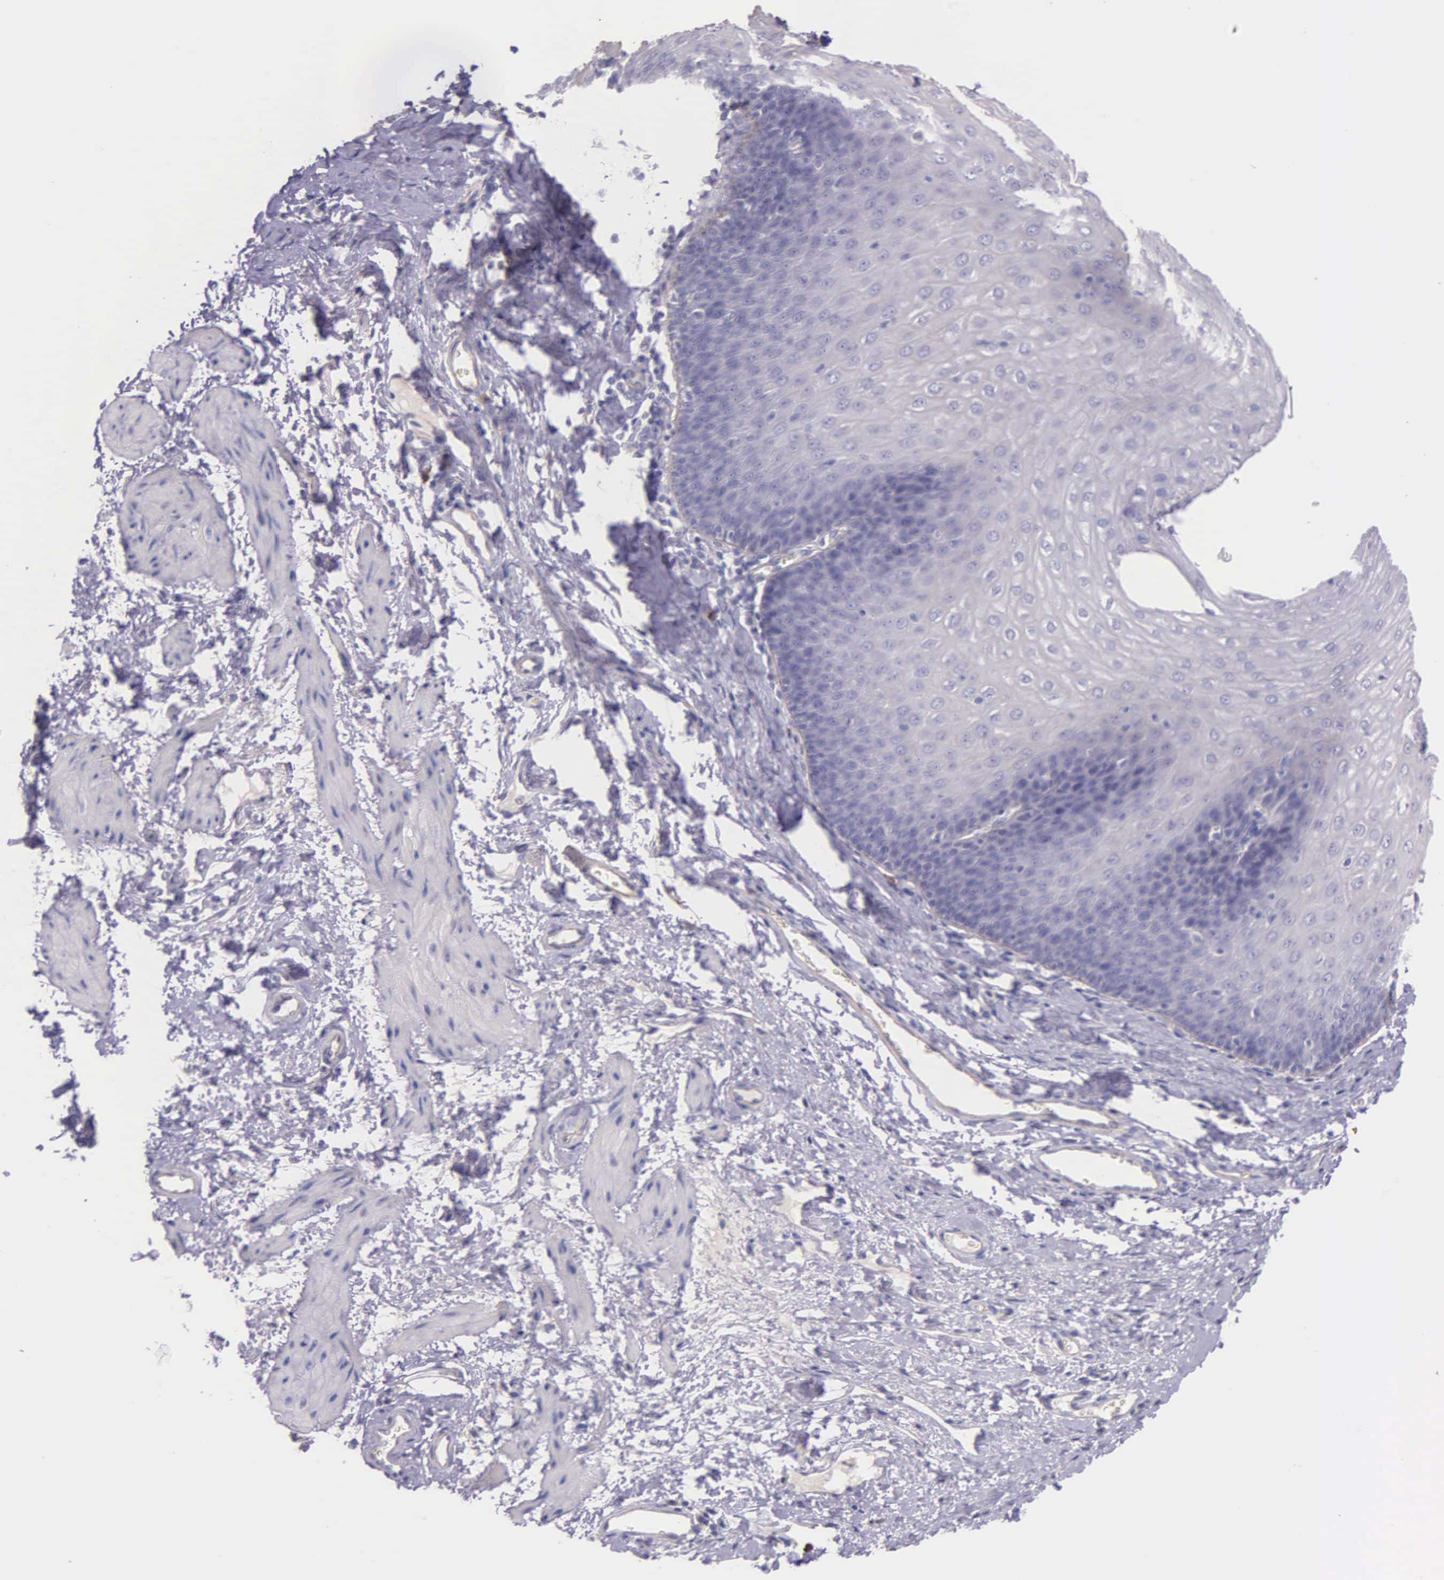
{"staining": {"intensity": "negative", "quantity": "none", "location": "none"}, "tissue": "esophagus", "cell_type": "Squamous epithelial cells", "image_type": "normal", "snomed": [{"axis": "morphology", "description": "Normal tissue, NOS"}, {"axis": "topography", "description": "Esophagus"}], "caption": "Immunohistochemistry (IHC) image of unremarkable esophagus stained for a protein (brown), which reveals no positivity in squamous epithelial cells.", "gene": "THSD7A", "patient": {"sex": "female", "age": 61}}